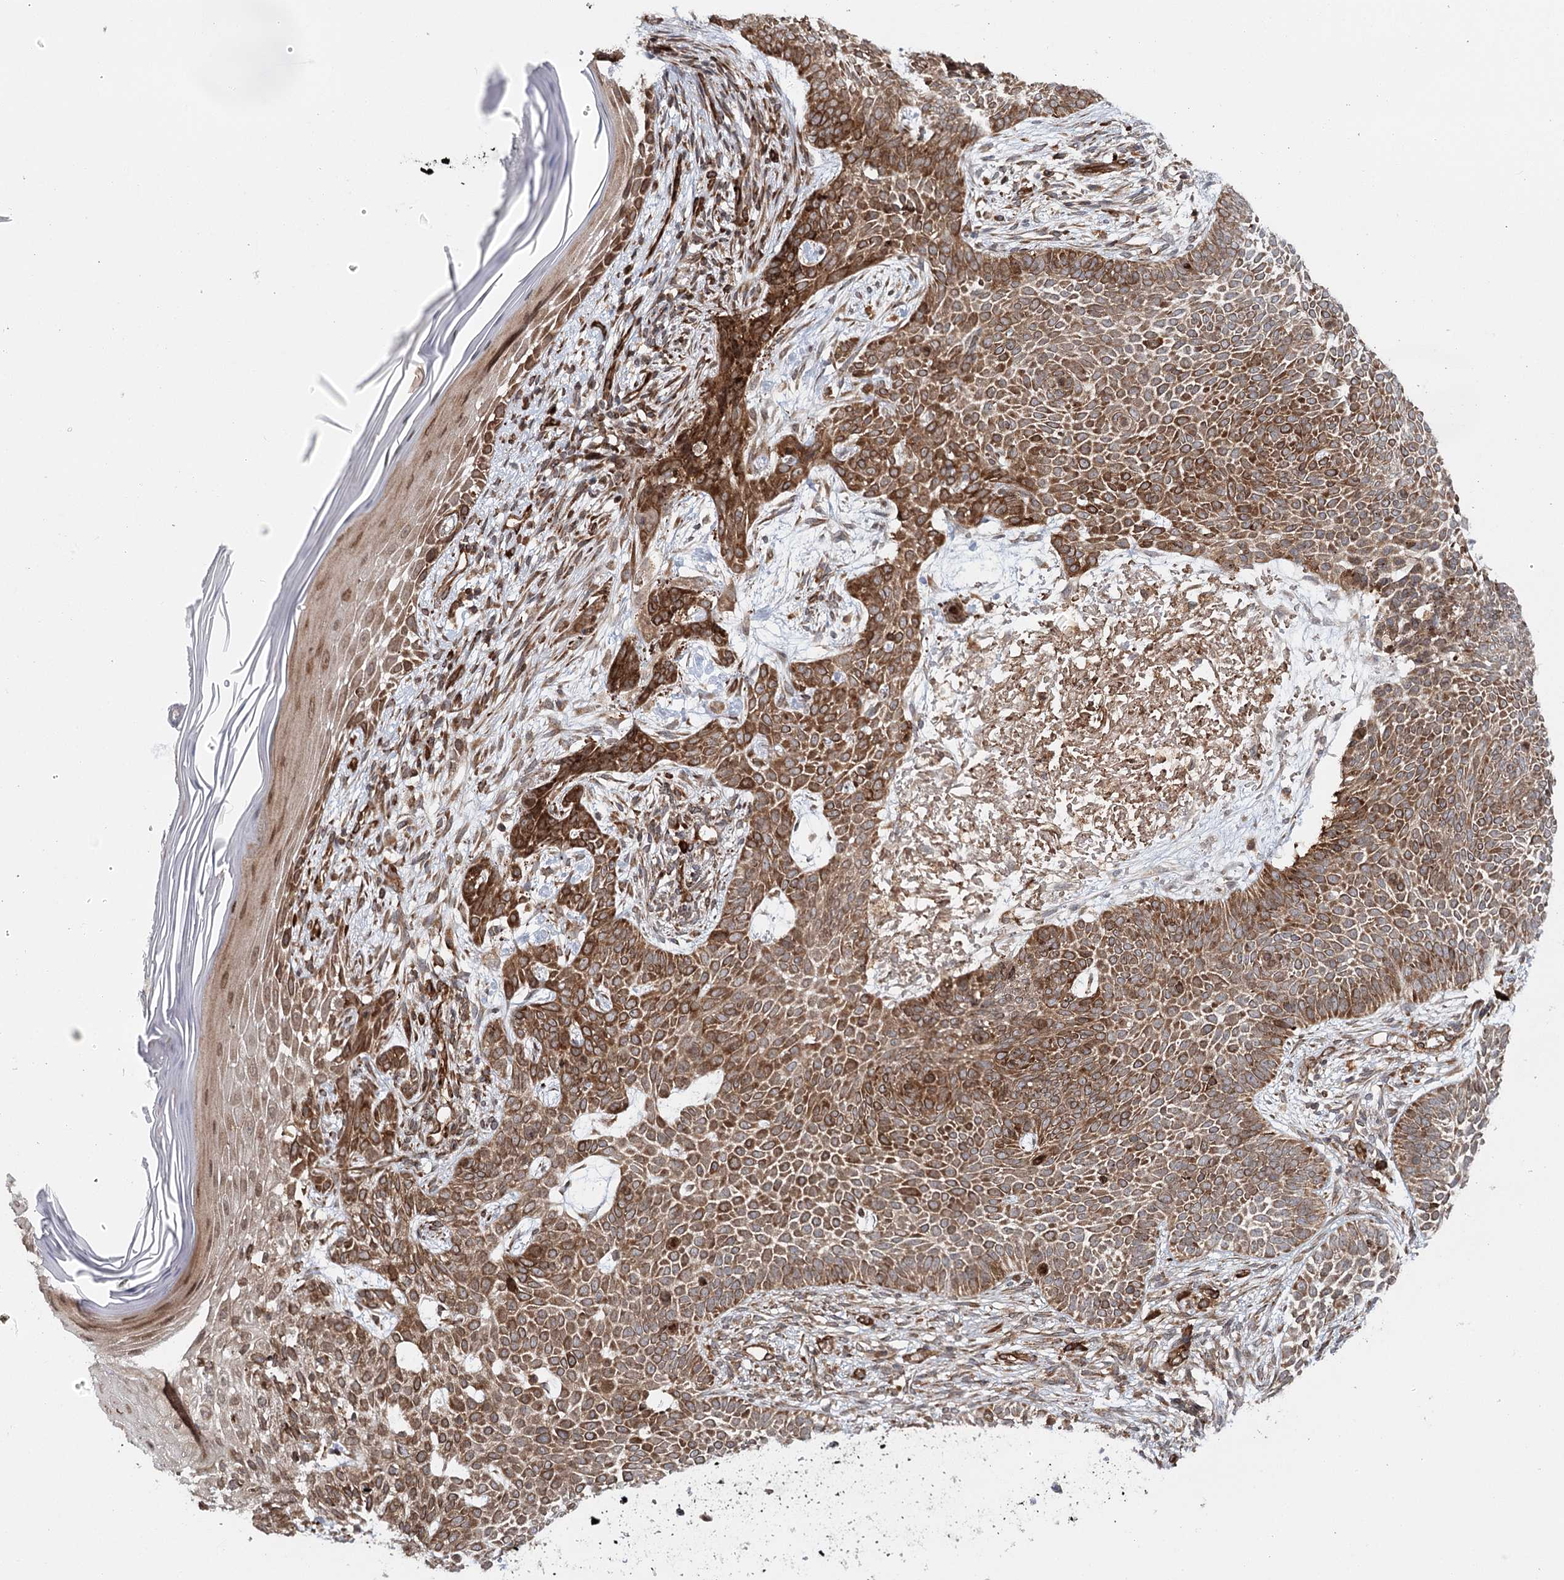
{"staining": {"intensity": "moderate", "quantity": ">75%", "location": "cytoplasmic/membranous"}, "tissue": "skin cancer", "cell_type": "Tumor cells", "image_type": "cancer", "snomed": [{"axis": "morphology", "description": "Basal cell carcinoma"}, {"axis": "topography", "description": "Skin"}], "caption": "A medium amount of moderate cytoplasmic/membranous staining is seen in approximately >75% of tumor cells in skin cancer (basal cell carcinoma) tissue.", "gene": "MKNK1", "patient": {"sex": "male", "age": 85}}